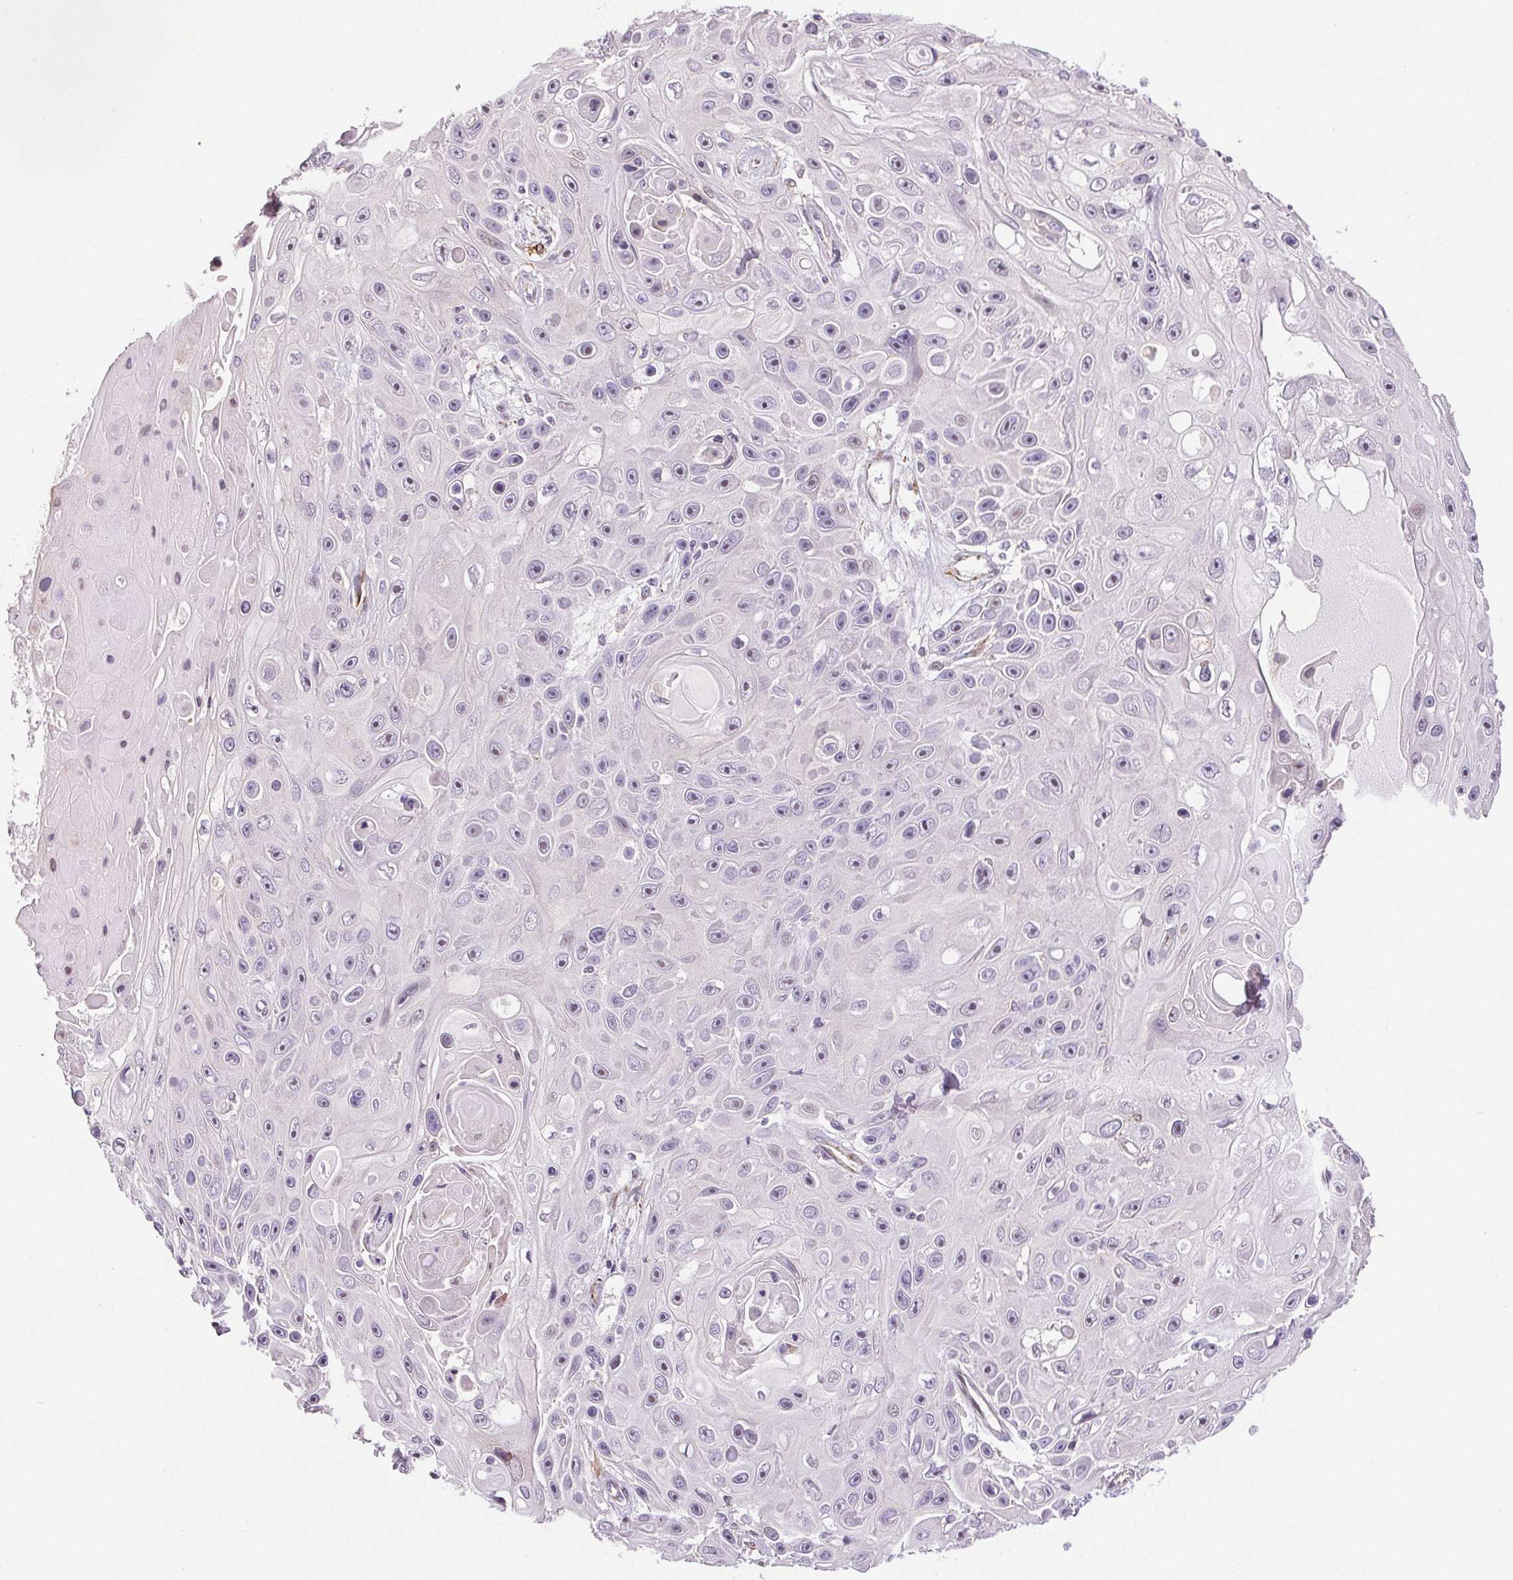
{"staining": {"intensity": "weak", "quantity": "<25%", "location": "nuclear"}, "tissue": "skin cancer", "cell_type": "Tumor cells", "image_type": "cancer", "snomed": [{"axis": "morphology", "description": "Squamous cell carcinoma, NOS"}, {"axis": "topography", "description": "Skin"}], "caption": "This is an immunohistochemistry (IHC) histopathology image of skin squamous cell carcinoma. There is no expression in tumor cells.", "gene": "GYG2", "patient": {"sex": "male", "age": 82}}